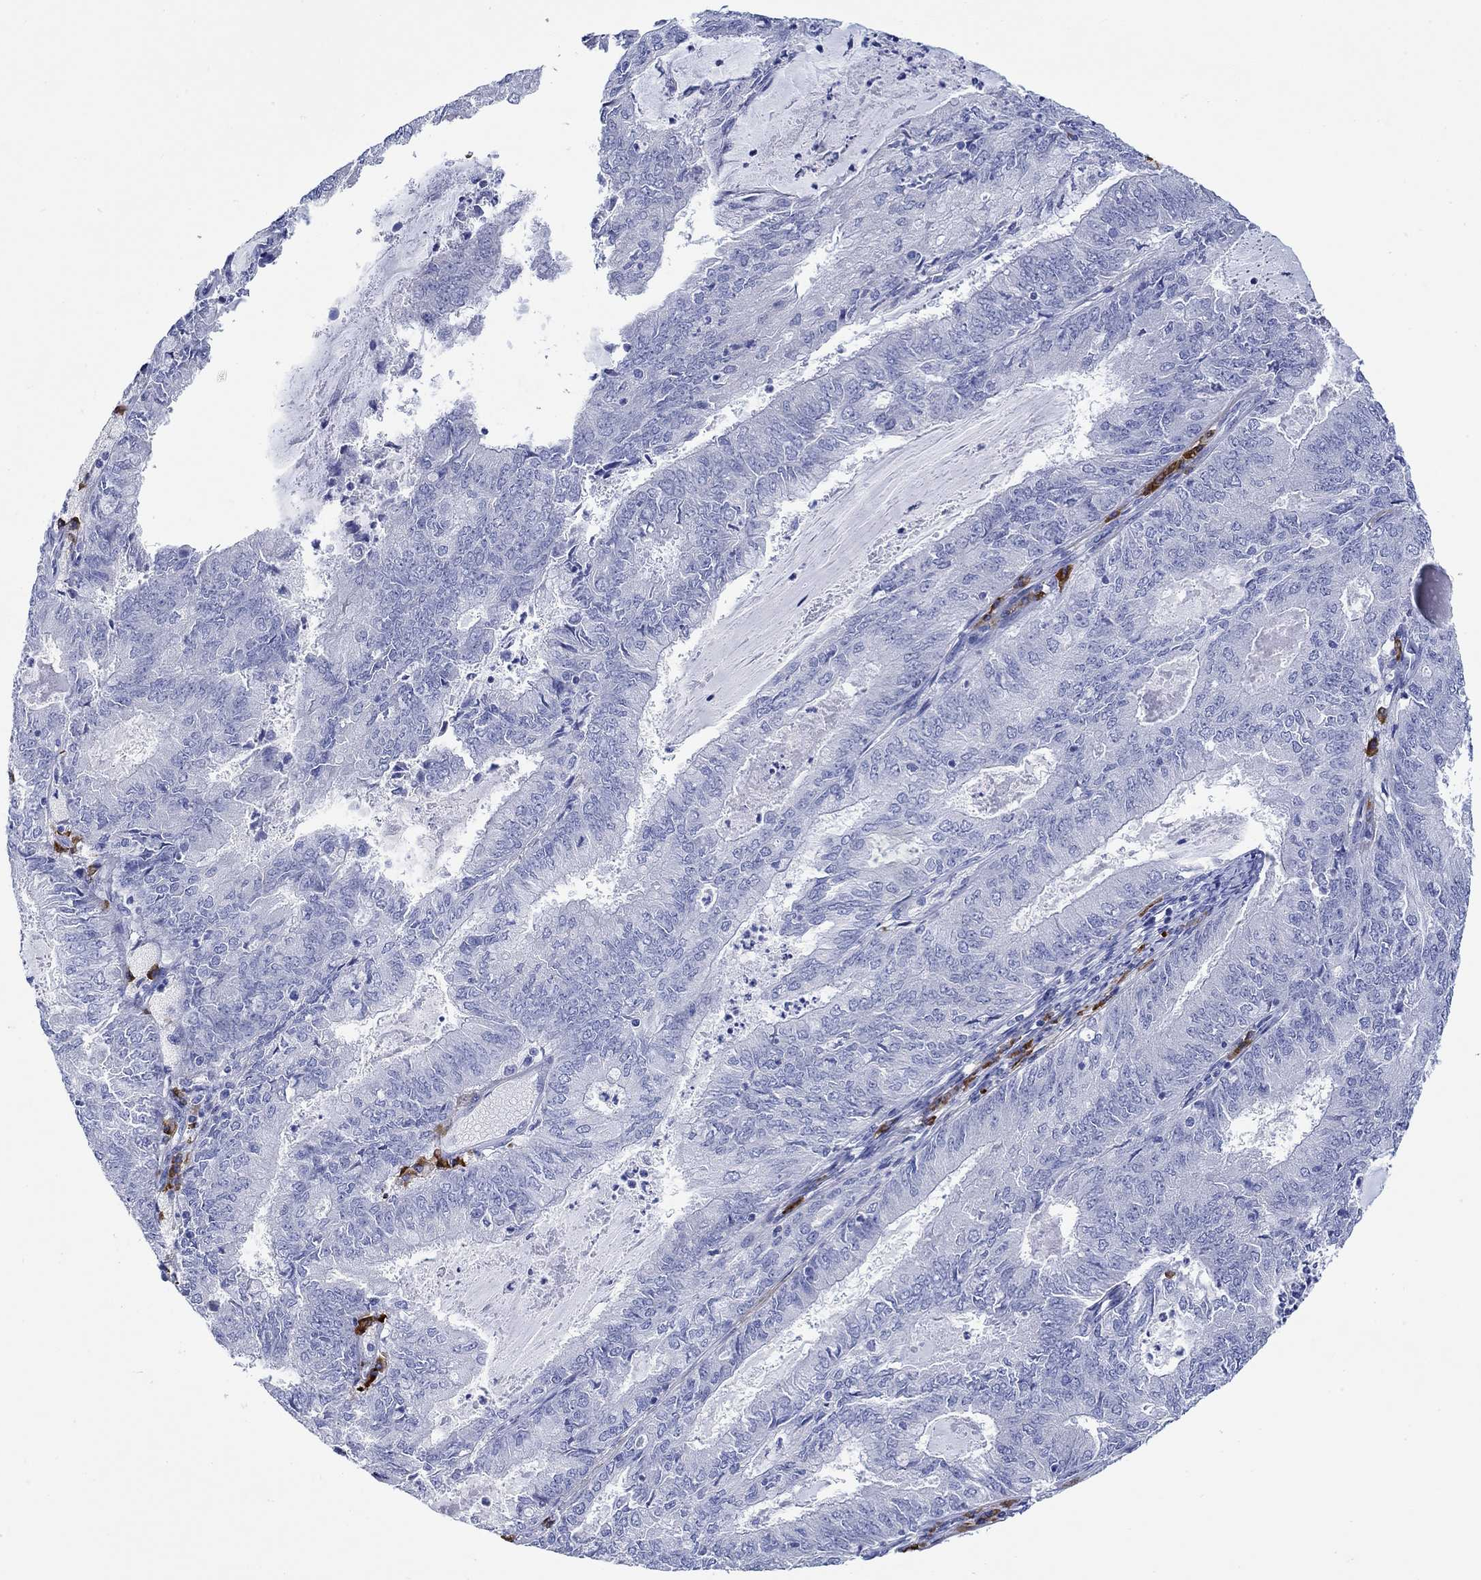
{"staining": {"intensity": "negative", "quantity": "none", "location": "none"}, "tissue": "endometrial cancer", "cell_type": "Tumor cells", "image_type": "cancer", "snomed": [{"axis": "morphology", "description": "Adenocarcinoma, NOS"}, {"axis": "topography", "description": "Endometrium"}], "caption": "Endometrial cancer was stained to show a protein in brown. There is no significant expression in tumor cells.", "gene": "P2RY6", "patient": {"sex": "female", "age": 57}}